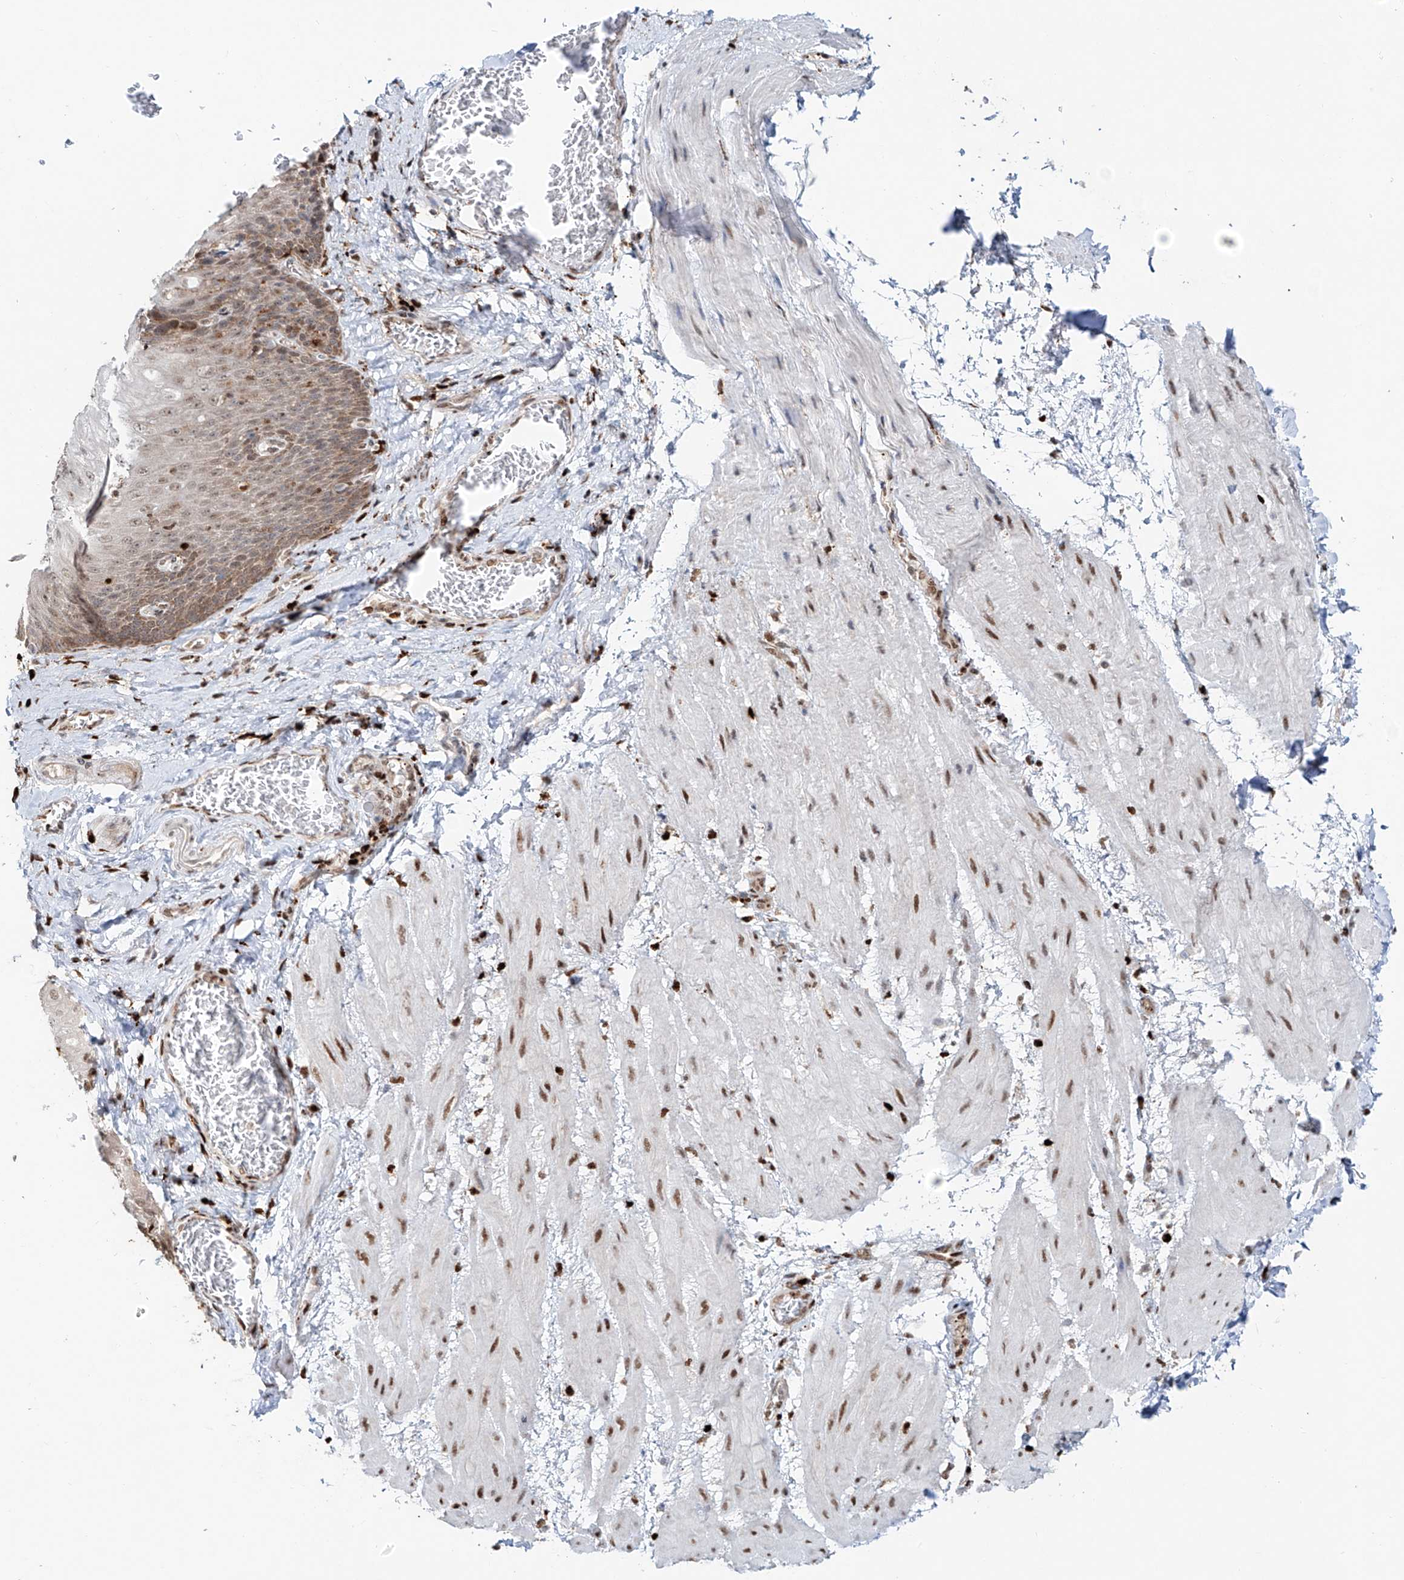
{"staining": {"intensity": "moderate", "quantity": ">75%", "location": "cytoplasmic/membranous,nuclear"}, "tissue": "esophagus", "cell_type": "Squamous epithelial cells", "image_type": "normal", "snomed": [{"axis": "morphology", "description": "Normal tissue, NOS"}, {"axis": "topography", "description": "Esophagus"}], "caption": "A medium amount of moderate cytoplasmic/membranous,nuclear positivity is present in approximately >75% of squamous epithelial cells in benign esophagus.", "gene": "DZIP1L", "patient": {"sex": "male", "age": 48}}